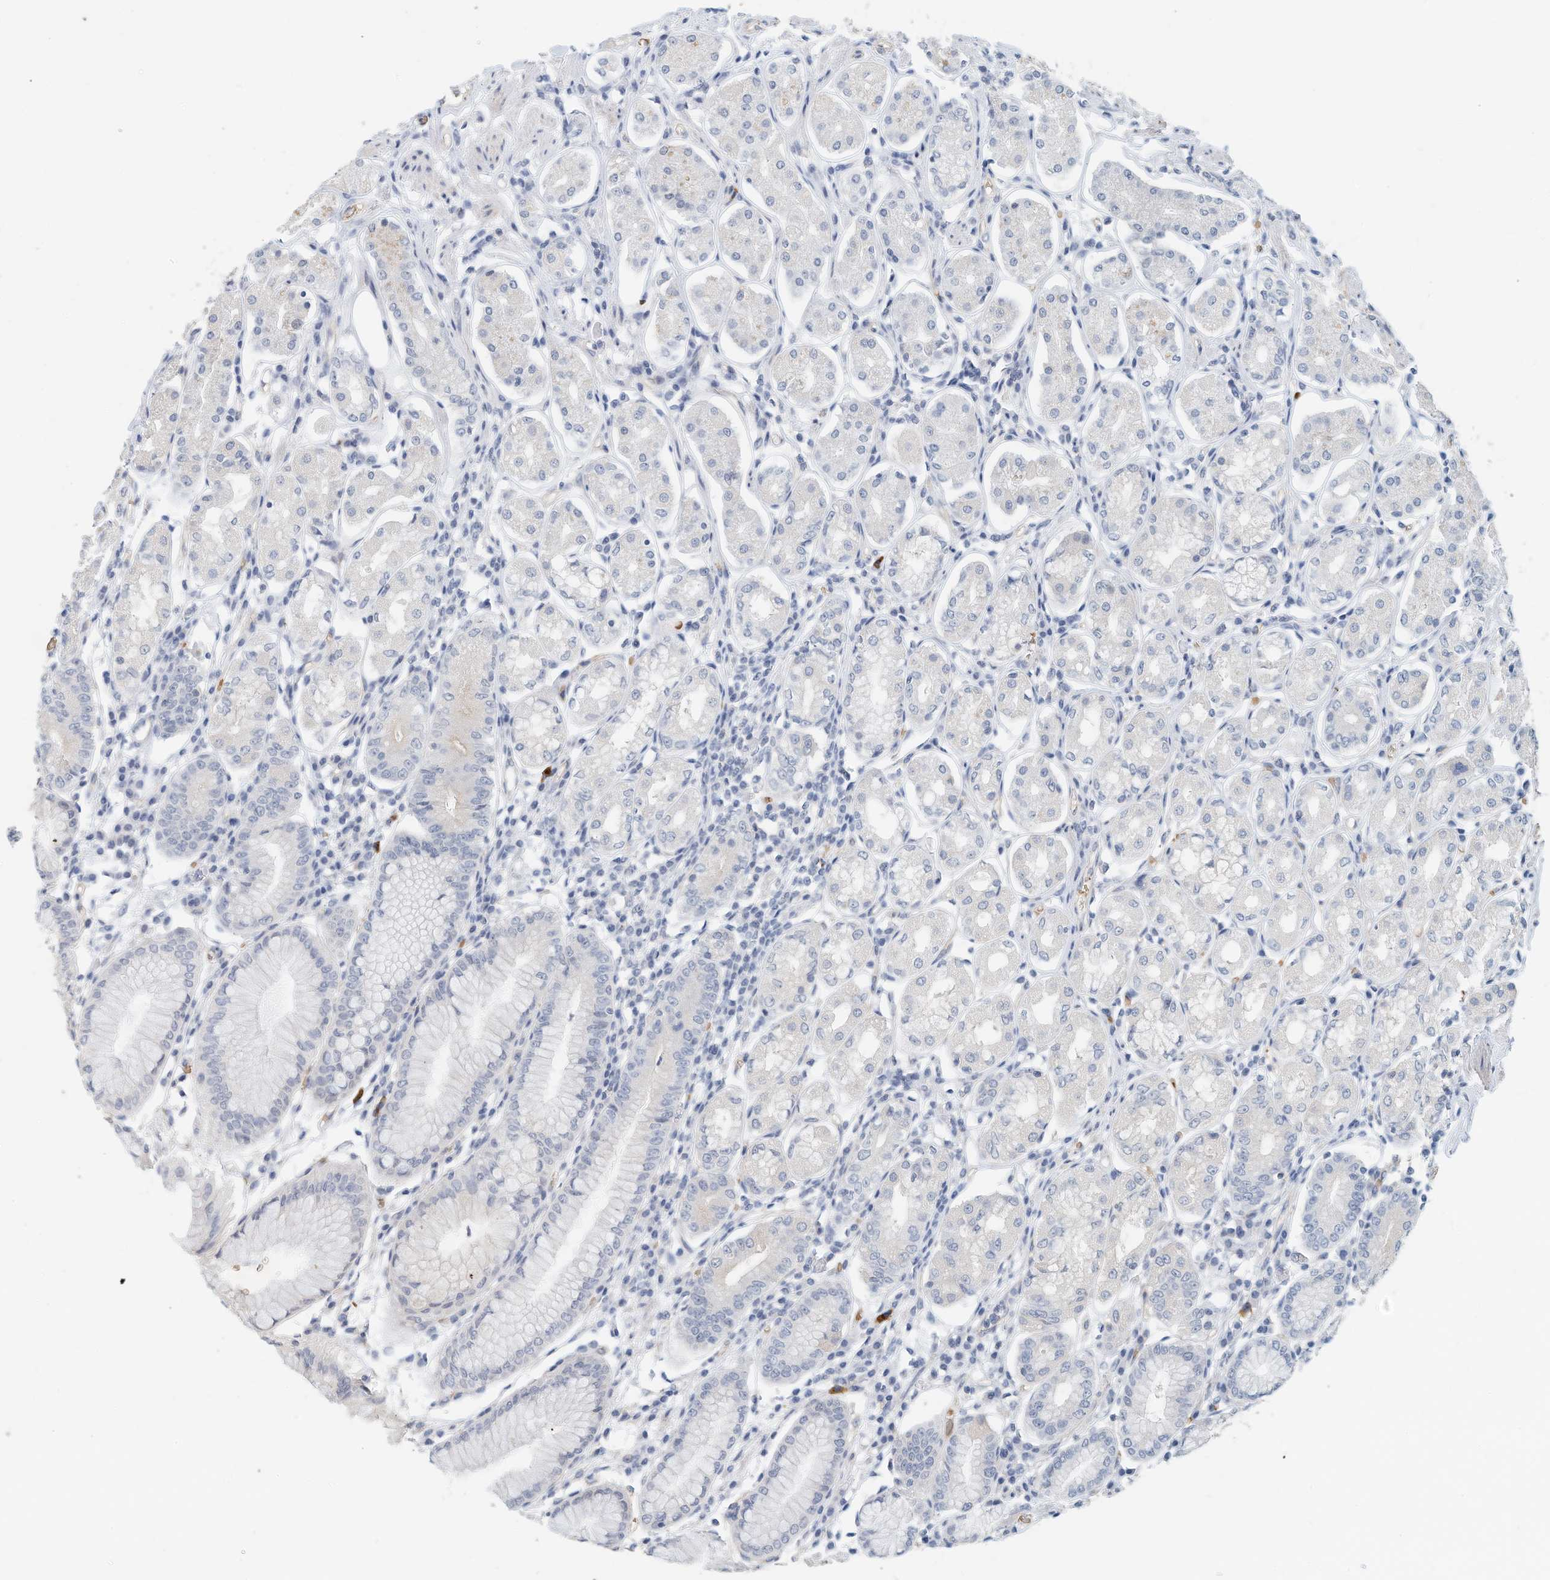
{"staining": {"intensity": "negative", "quantity": "none", "location": "none"}, "tissue": "stomach", "cell_type": "Glandular cells", "image_type": "normal", "snomed": [{"axis": "morphology", "description": "Normal tissue, NOS"}, {"axis": "topography", "description": "Stomach"}, {"axis": "topography", "description": "Stomach, lower"}], "caption": "High magnification brightfield microscopy of normal stomach stained with DAB (3,3'-diaminobenzidine) (brown) and counterstained with hematoxylin (blue): glandular cells show no significant expression.", "gene": "RCAN3", "patient": {"sex": "female", "age": 56}}